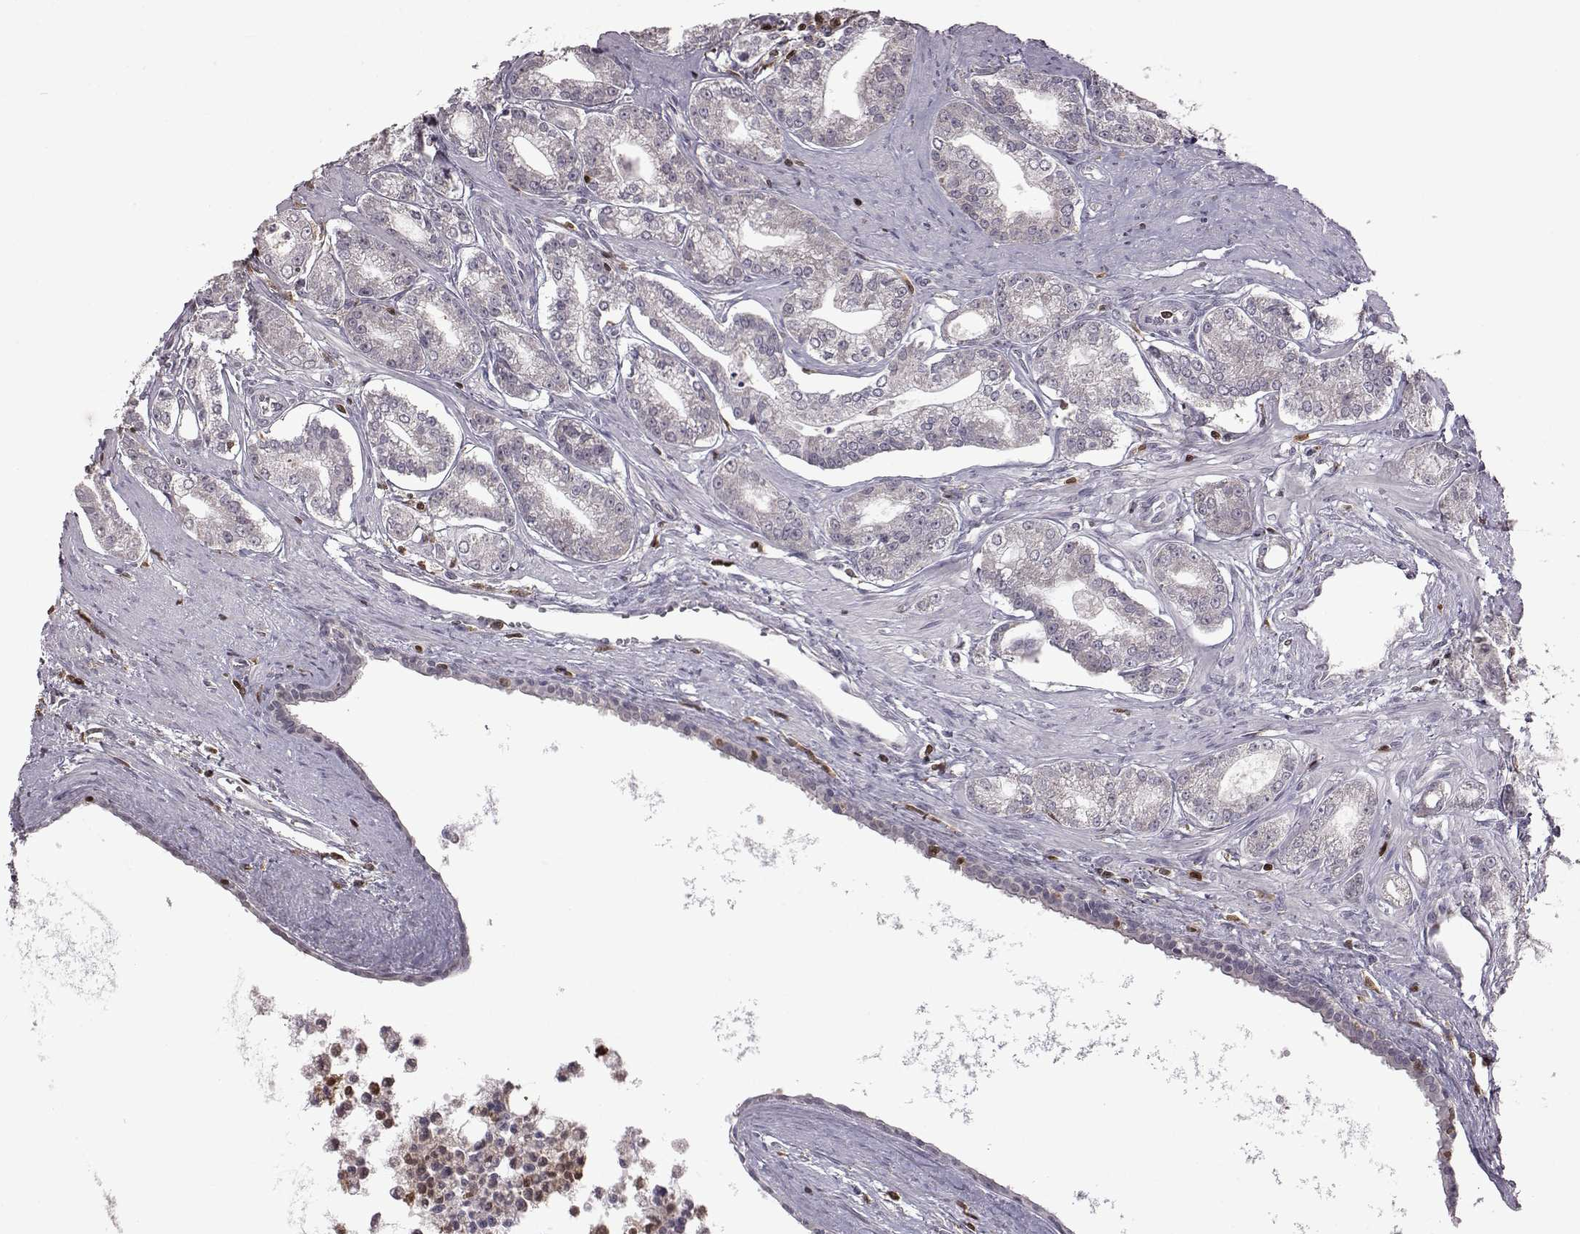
{"staining": {"intensity": "negative", "quantity": "none", "location": "none"}, "tissue": "prostate cancer", "cell_type": "Tumor cells", "image_type": "cancer", "snomed": [{"axis": "morphology", "description": "Adenocarcinoma, NOS"}, {"axis": "topography", "description": "Prostate"}], "caption": "Immunohistochemical staining of adenocarcinoma (prostate) reveals no significant positivity in tumor cells.", "gene": "DOK2", "patient": {"sex": "male", "age": 71}}